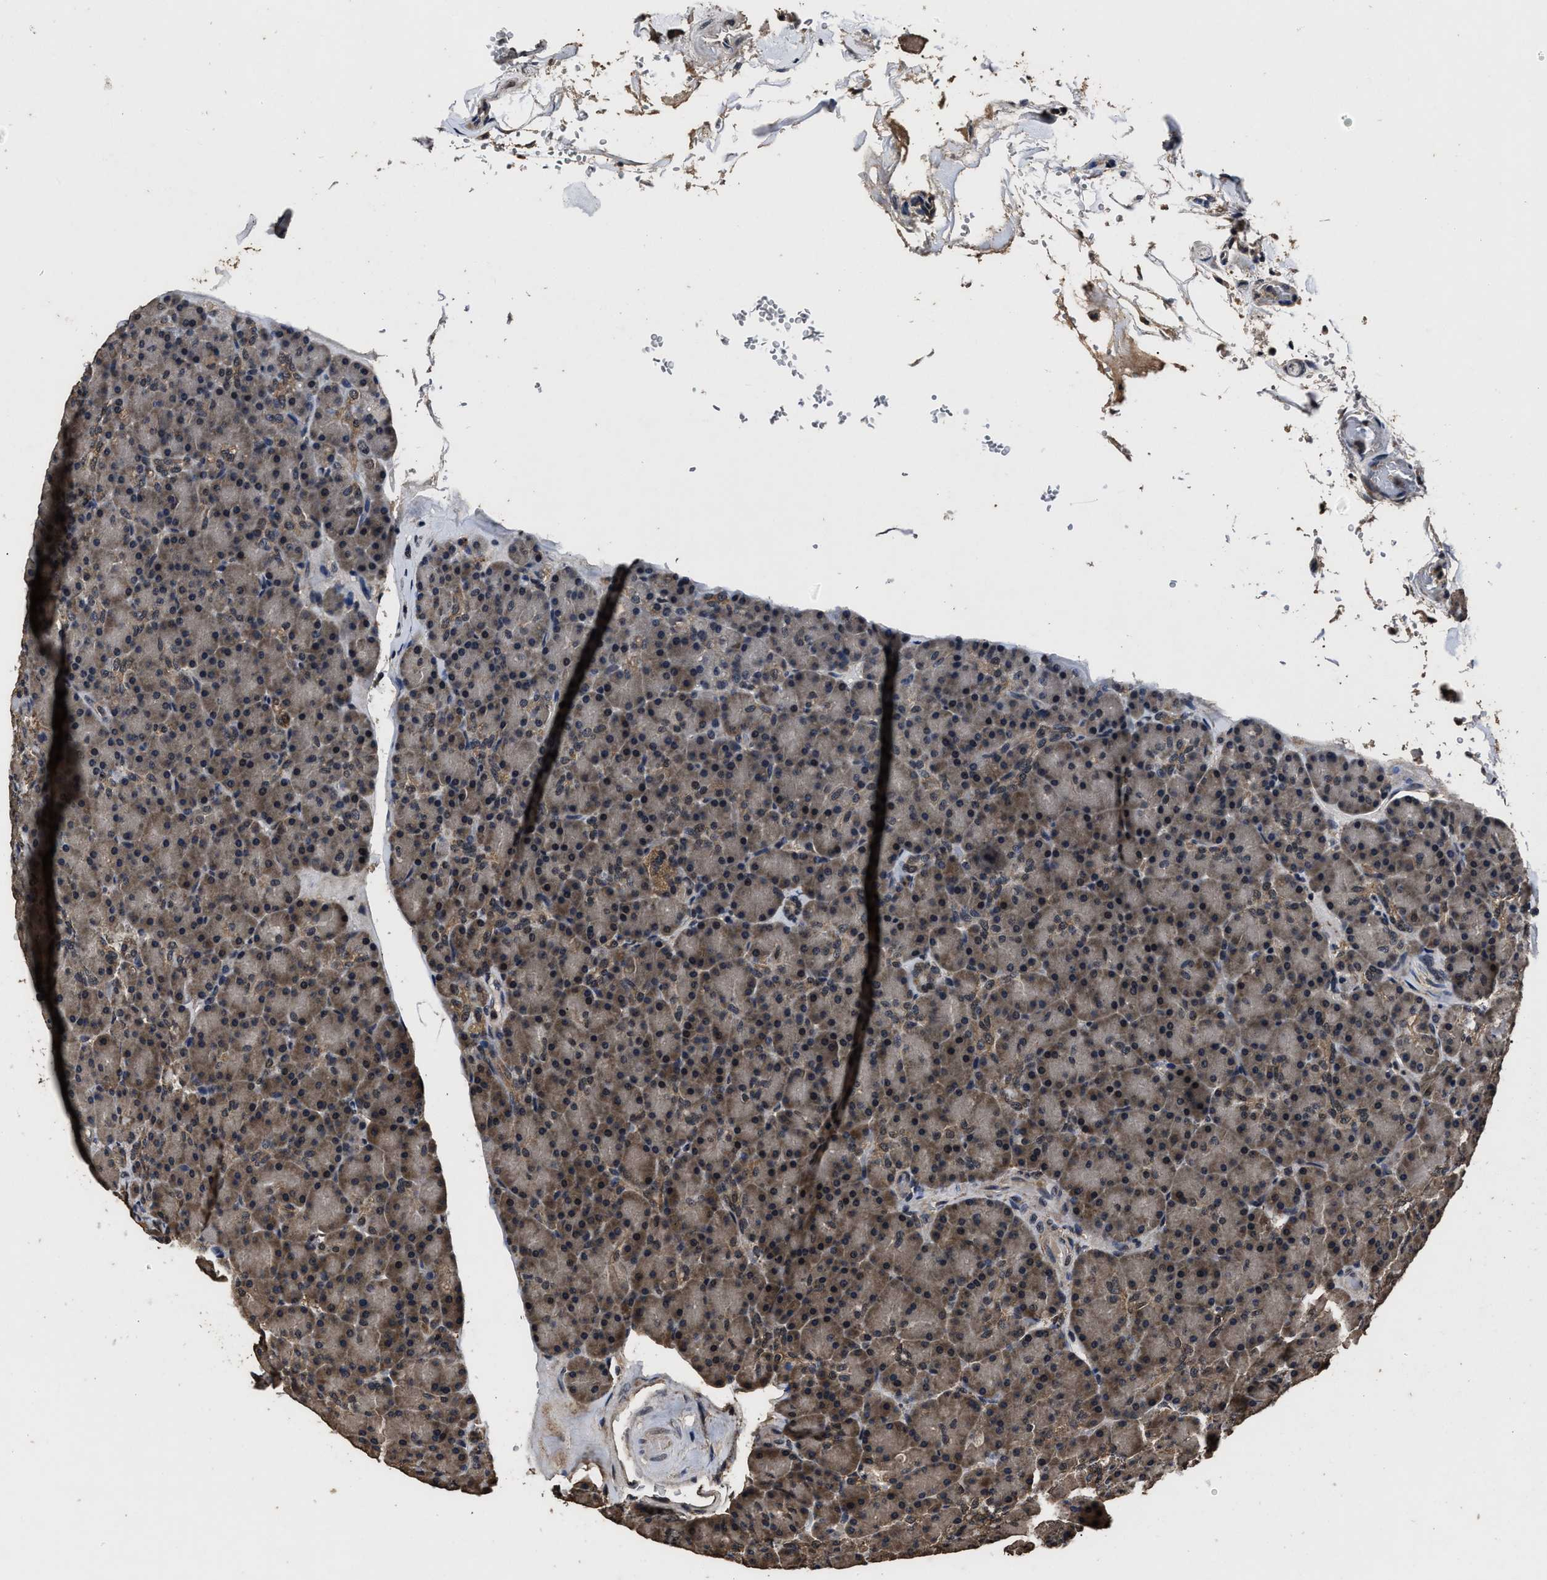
{"staining": {"intensity": "moderate", "quantity": "25%-75%", "location": "cytoplasmic/membranous,nuclear"}, "tissue": "pancreas", "cell_type": "Exocrine glandular cells", "image_type": "normal", "snomed": [{"axis": "morphology", "description": "Normal tissue, NOS"}, {"axis": "topography", "description": "Pancreas"}], "caption": "A high-resolution micrograph shows immunohistochemistry (IHC) staining of unremarkable pancreas, which shows moderate cytoplasmic/membranous,nuclear positivity in approximately 25%-75% of exocrine glandular cells.", "gene": "RSBN1L", "patient": {"sex": "female", "age": 43}}